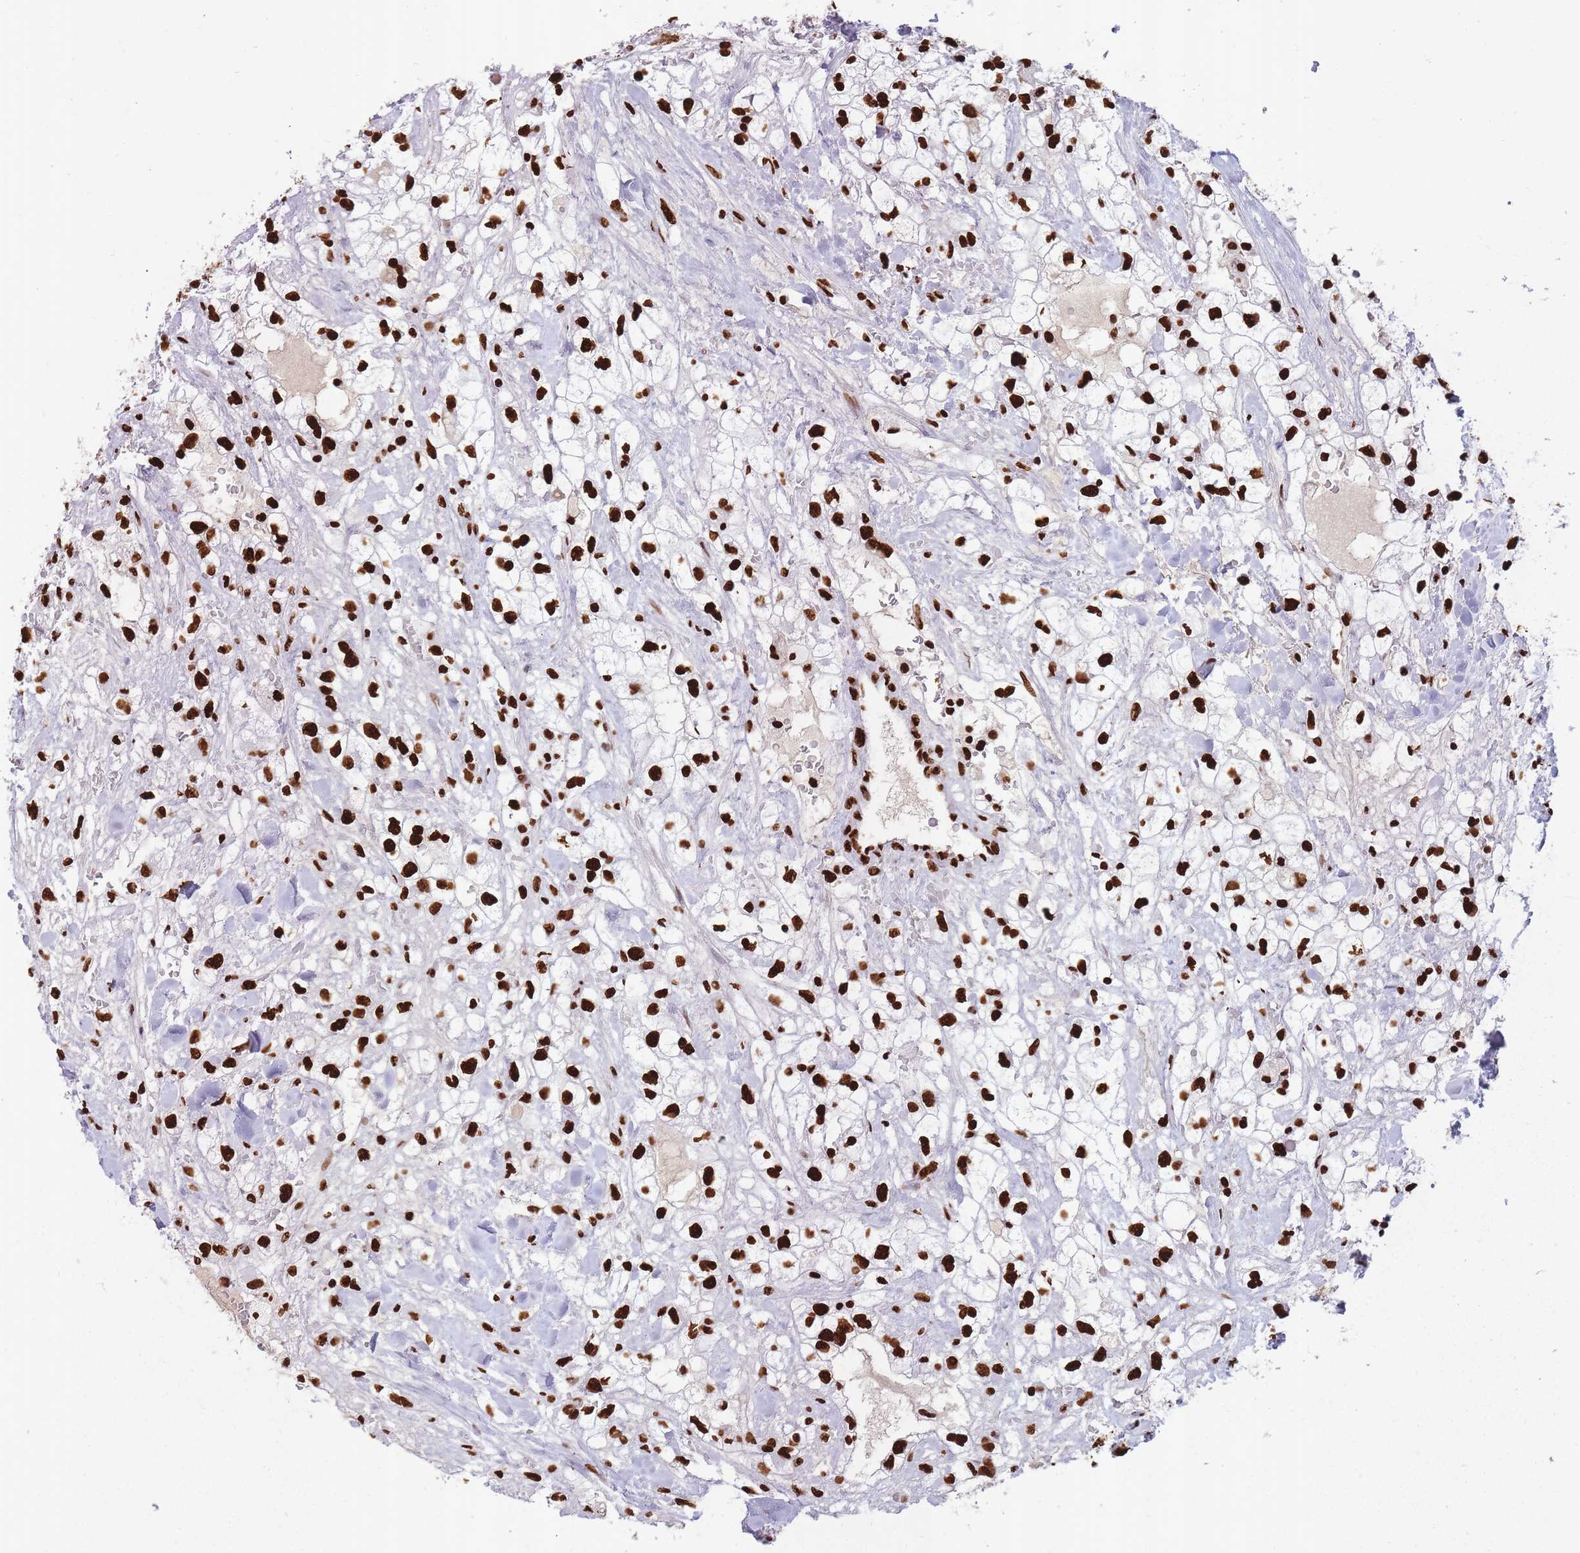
{"staining": {"intensity": "strong", "quantity": ">75%", "location": "nuclear"}, "tissue": "renal cancer", "cell_type": "Tumor cells", "image_type": "cancer", "snomed": [{"axis": "morphology", "description": "Adenocarcinoma, NOS"}, {"axis": "topography", "description": "Kidney"}], "caption": "Renal cancer (adenocarcinoma) stained with a protein marker demonstrates strong staining in tumor cells.", "gene": "HNRNPUL1", "patient": {"sex": "male", "age": 59}}